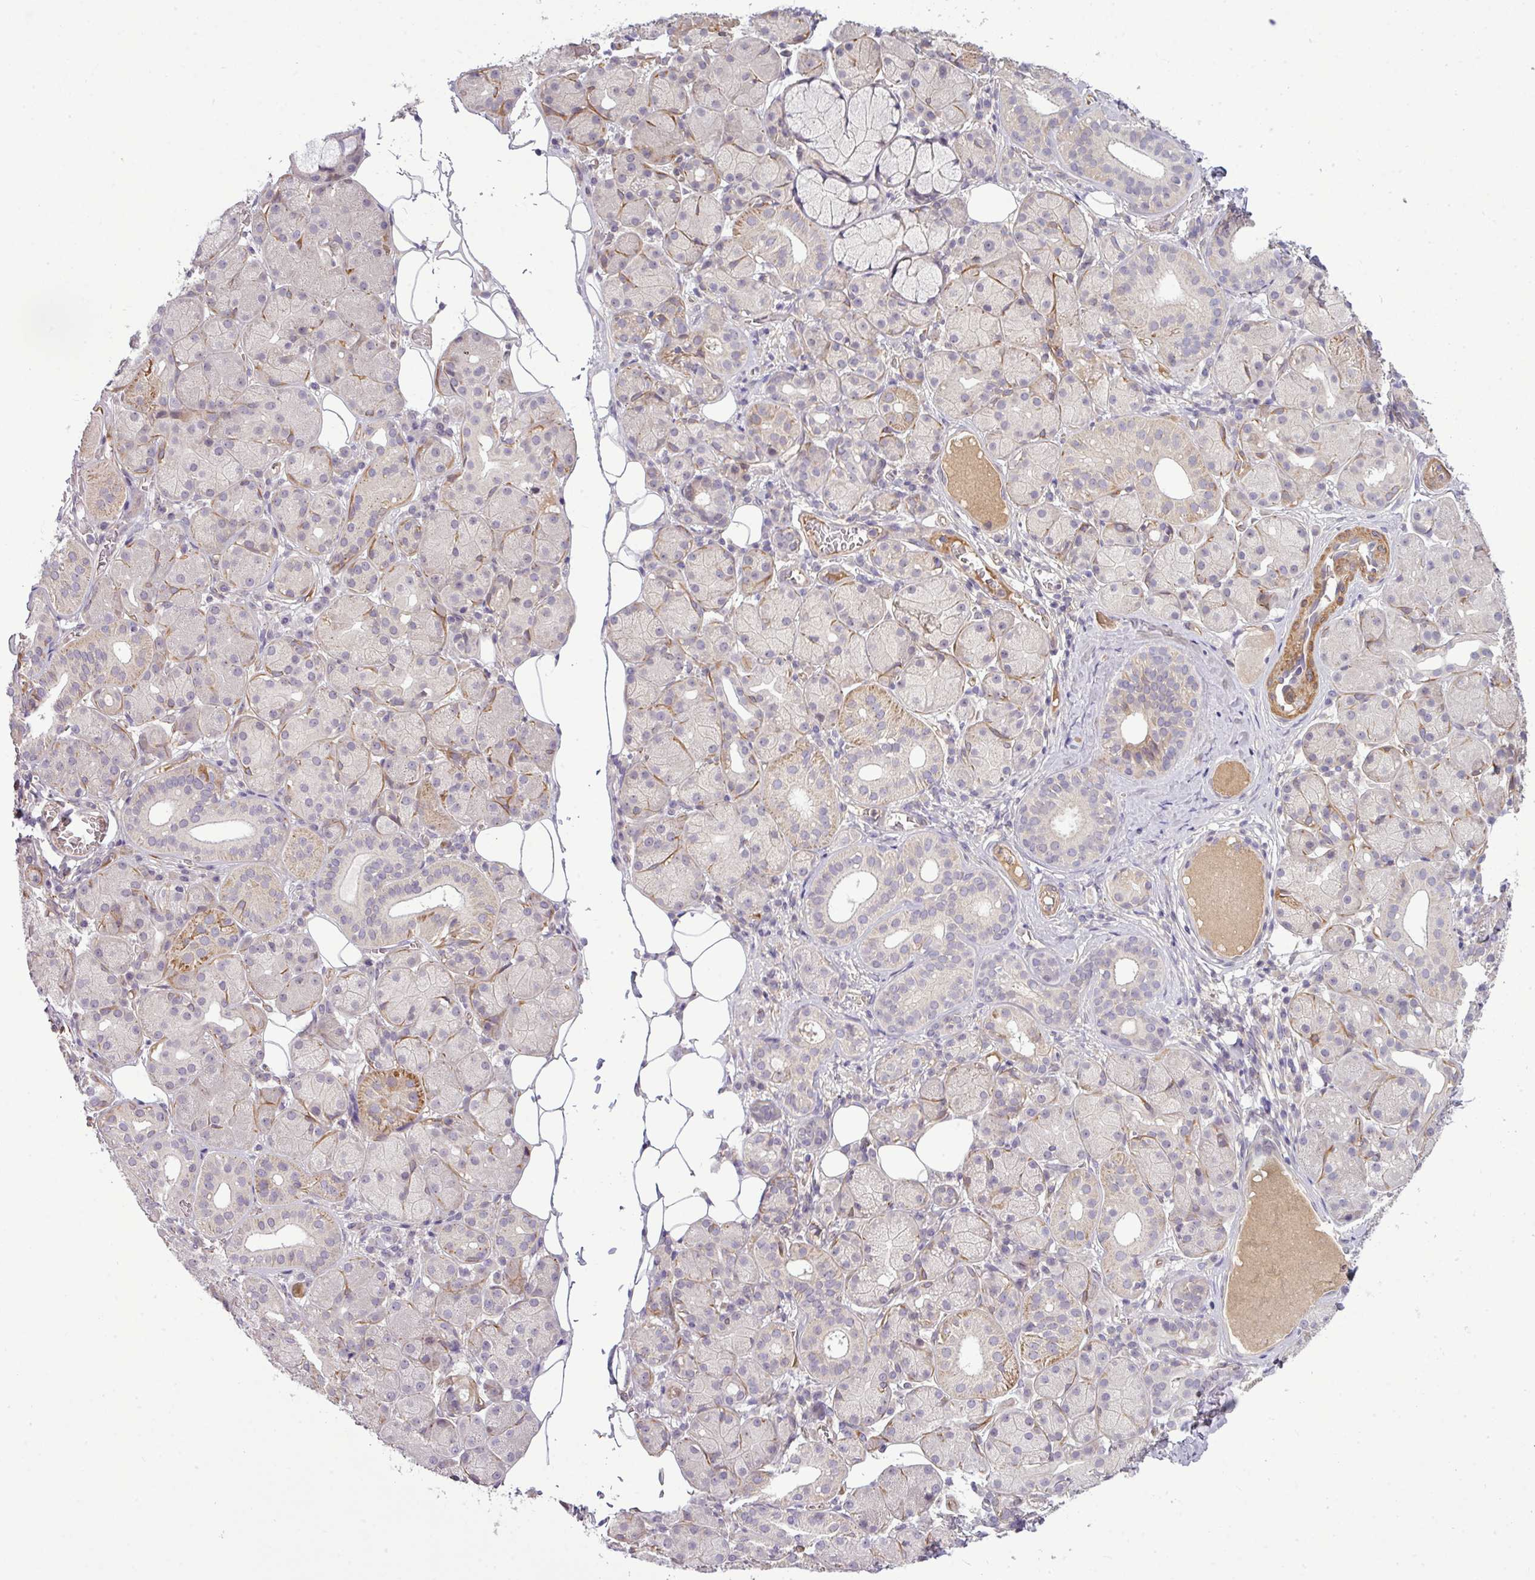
{"staining": {"intensity": "moderate", "quantity": "<25%", "location": "cytoplasmic/membranous"}, "tissue": "salivary gland", "cell_type": "Glandular cells", "image_type": "normal", "snomed": [{"axis": "morphology", "description": "Squamous cell carcinoma, NOS"}, {"axis": "topography", "description": "Skin"}, {"axis": "topography", "description": "Head-Neck"}], "caption": "Approximately <25% of glandular cells in normal human salivary gland show moderate cytoplasmic/membranous protein expression as visualized by brown immunohistochemical staining.", "gene": "ZNF35", "patient": {"sex": "male", "age": 80}}